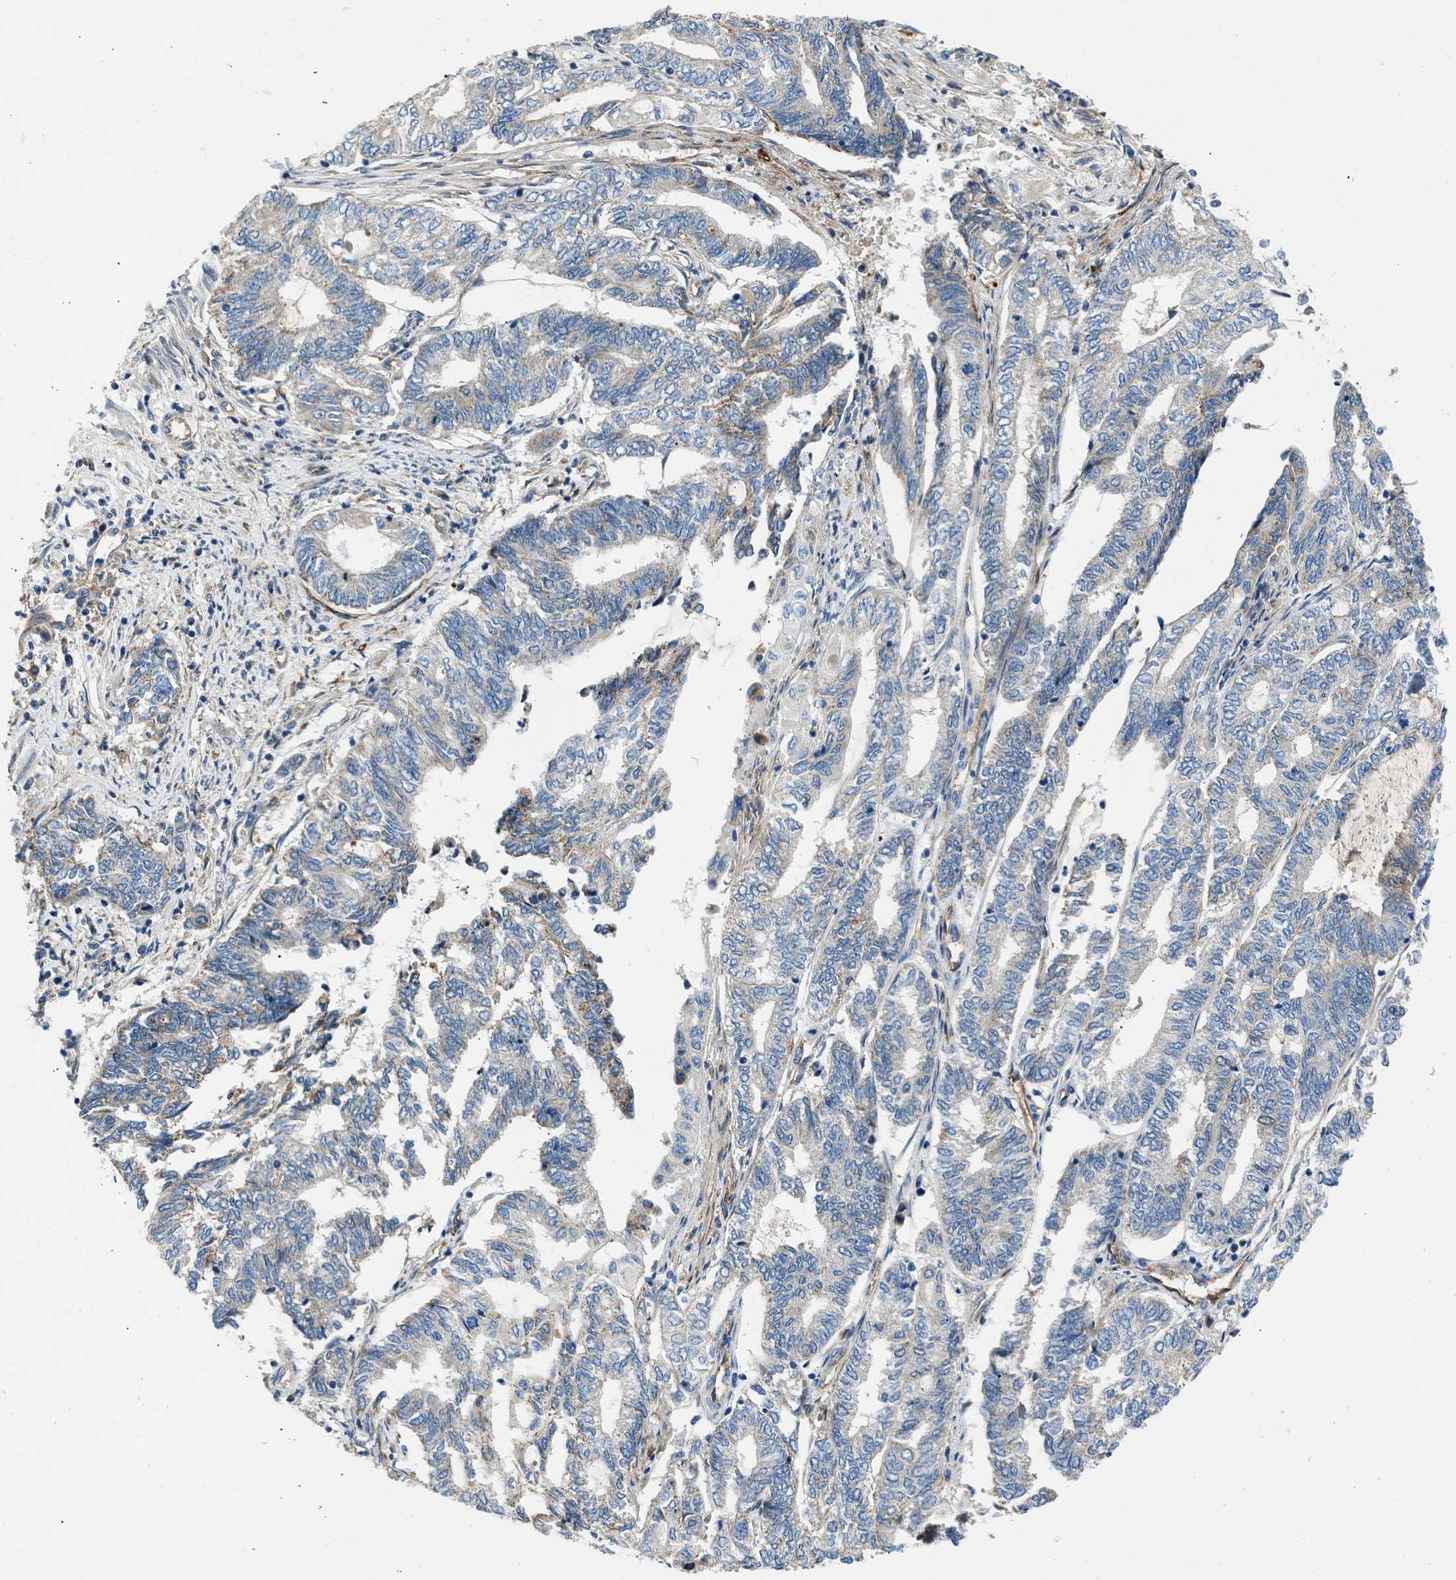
{"staining": {"intensity": "weak", "quantity": "<25%", "location": "cytoplasmic/membranous"}, "tissue": "endometrial cancer", "cell_type": "Tumor cells", "image_type": "cancer", "snomed": [{"axis": "morphology", "description": "Adenocarcinoma, NOS"}, {"axis": "topography", "description": "Uterus"}, {"axis": "topography", "description": "Endometrium"}], "caption": "Tumor cells show no significant protein expression in endometrial cancer.", "gene": "ULK4", "patient": {"sex": "female", "age": 70}}